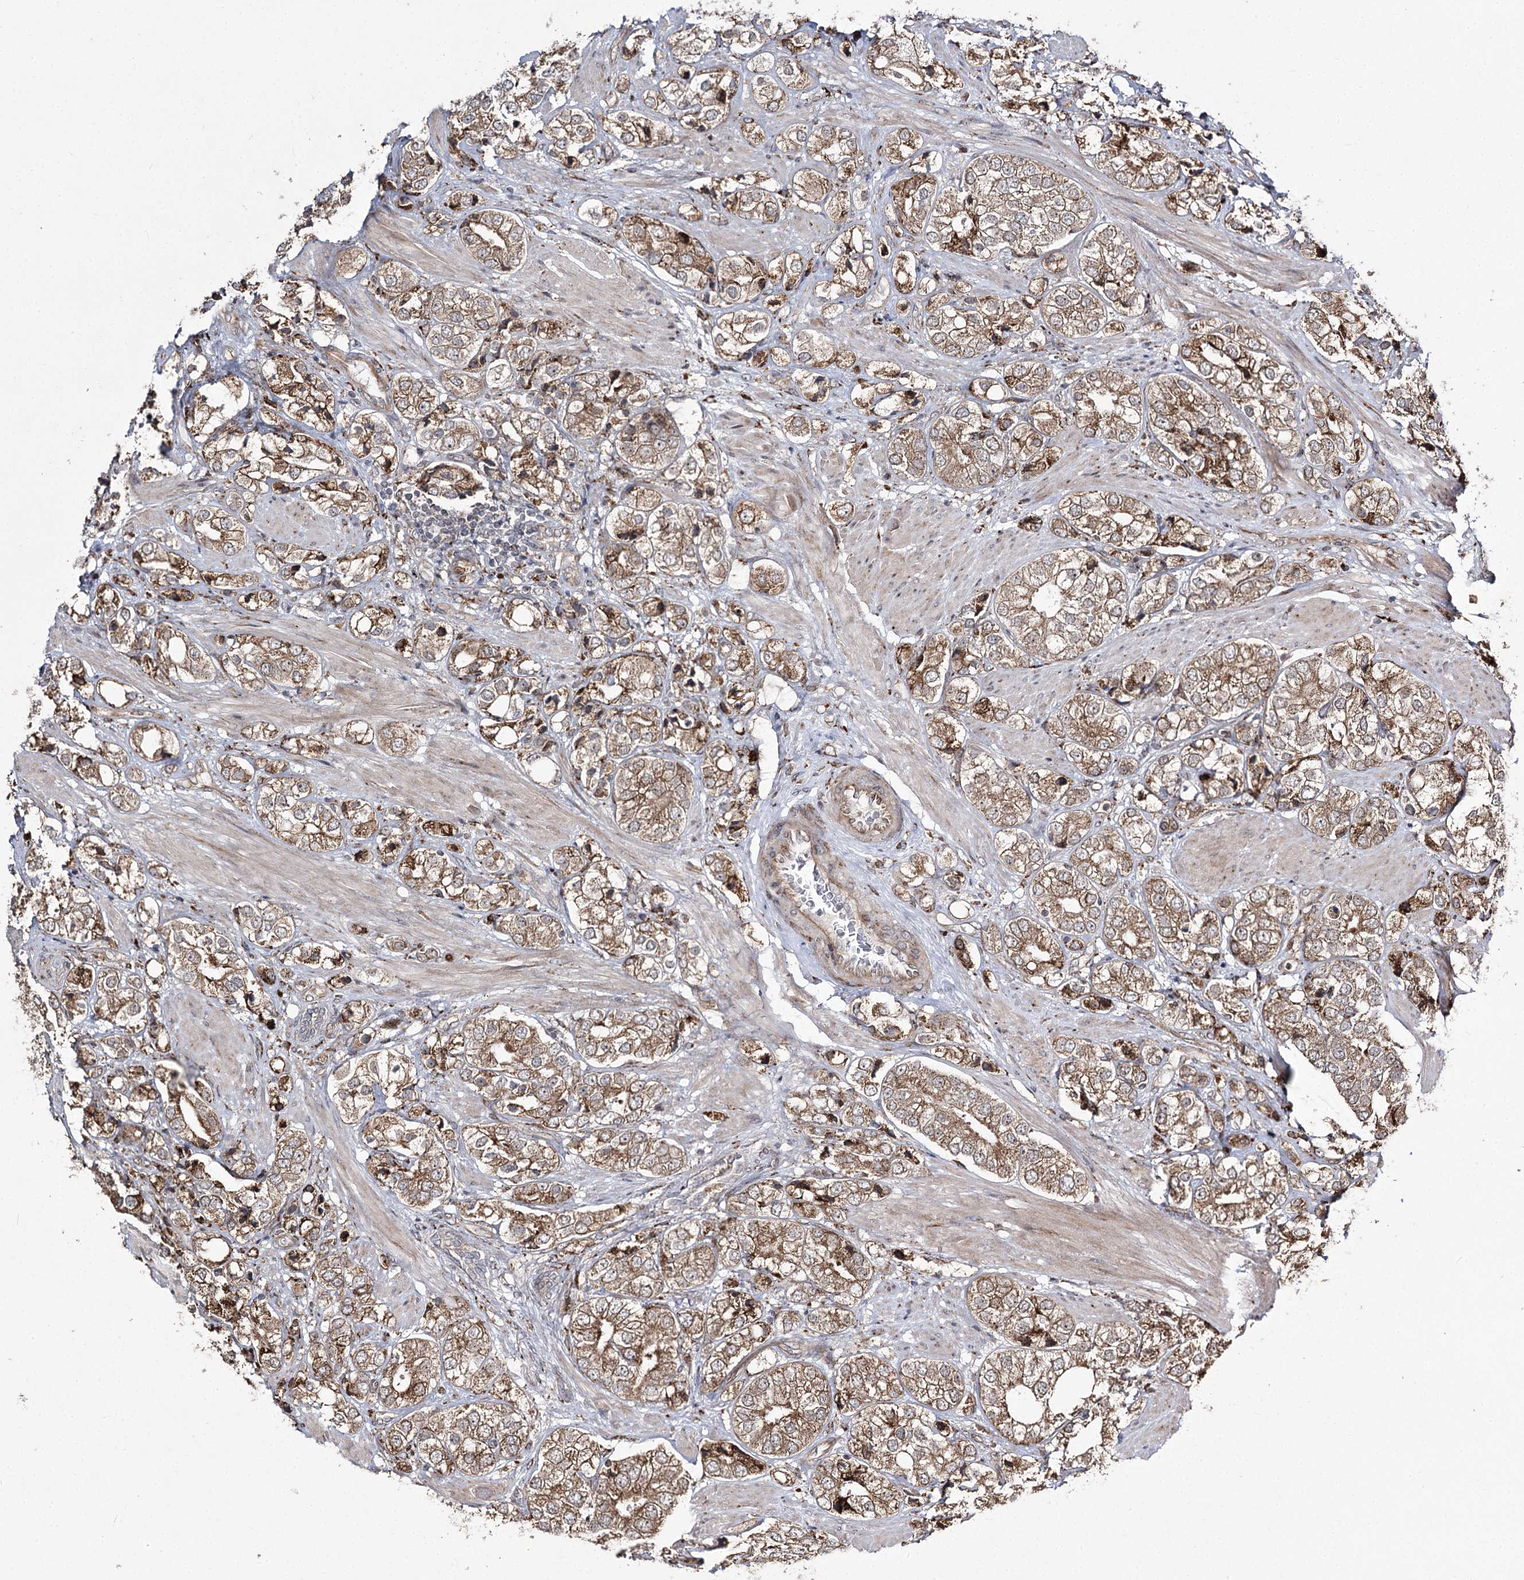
{"staining": {"intensity": "moderate", "quantity": ">75%", "location": "cytoplasmic/membranous,nuclear"}, "tissue": "prostate cancer", "cell_type": "Tumor cells", "image_type": "cancer", "snomed": [{"axis": "morphology", "description": "Adenocarcinoma, High grade"}, {"axis": "topography", "description": "Prostate"}], "caption": "Immunohistochemical staining of prostate cancer (adenocarcinoma (high-grade)) shows medium levels of moderate cytoplasmic/membranous and nuclear protein staining in approximately >75% of tumor cells.", "gene": "FANCL", "patient": {"sex": "male", "age": 50}}